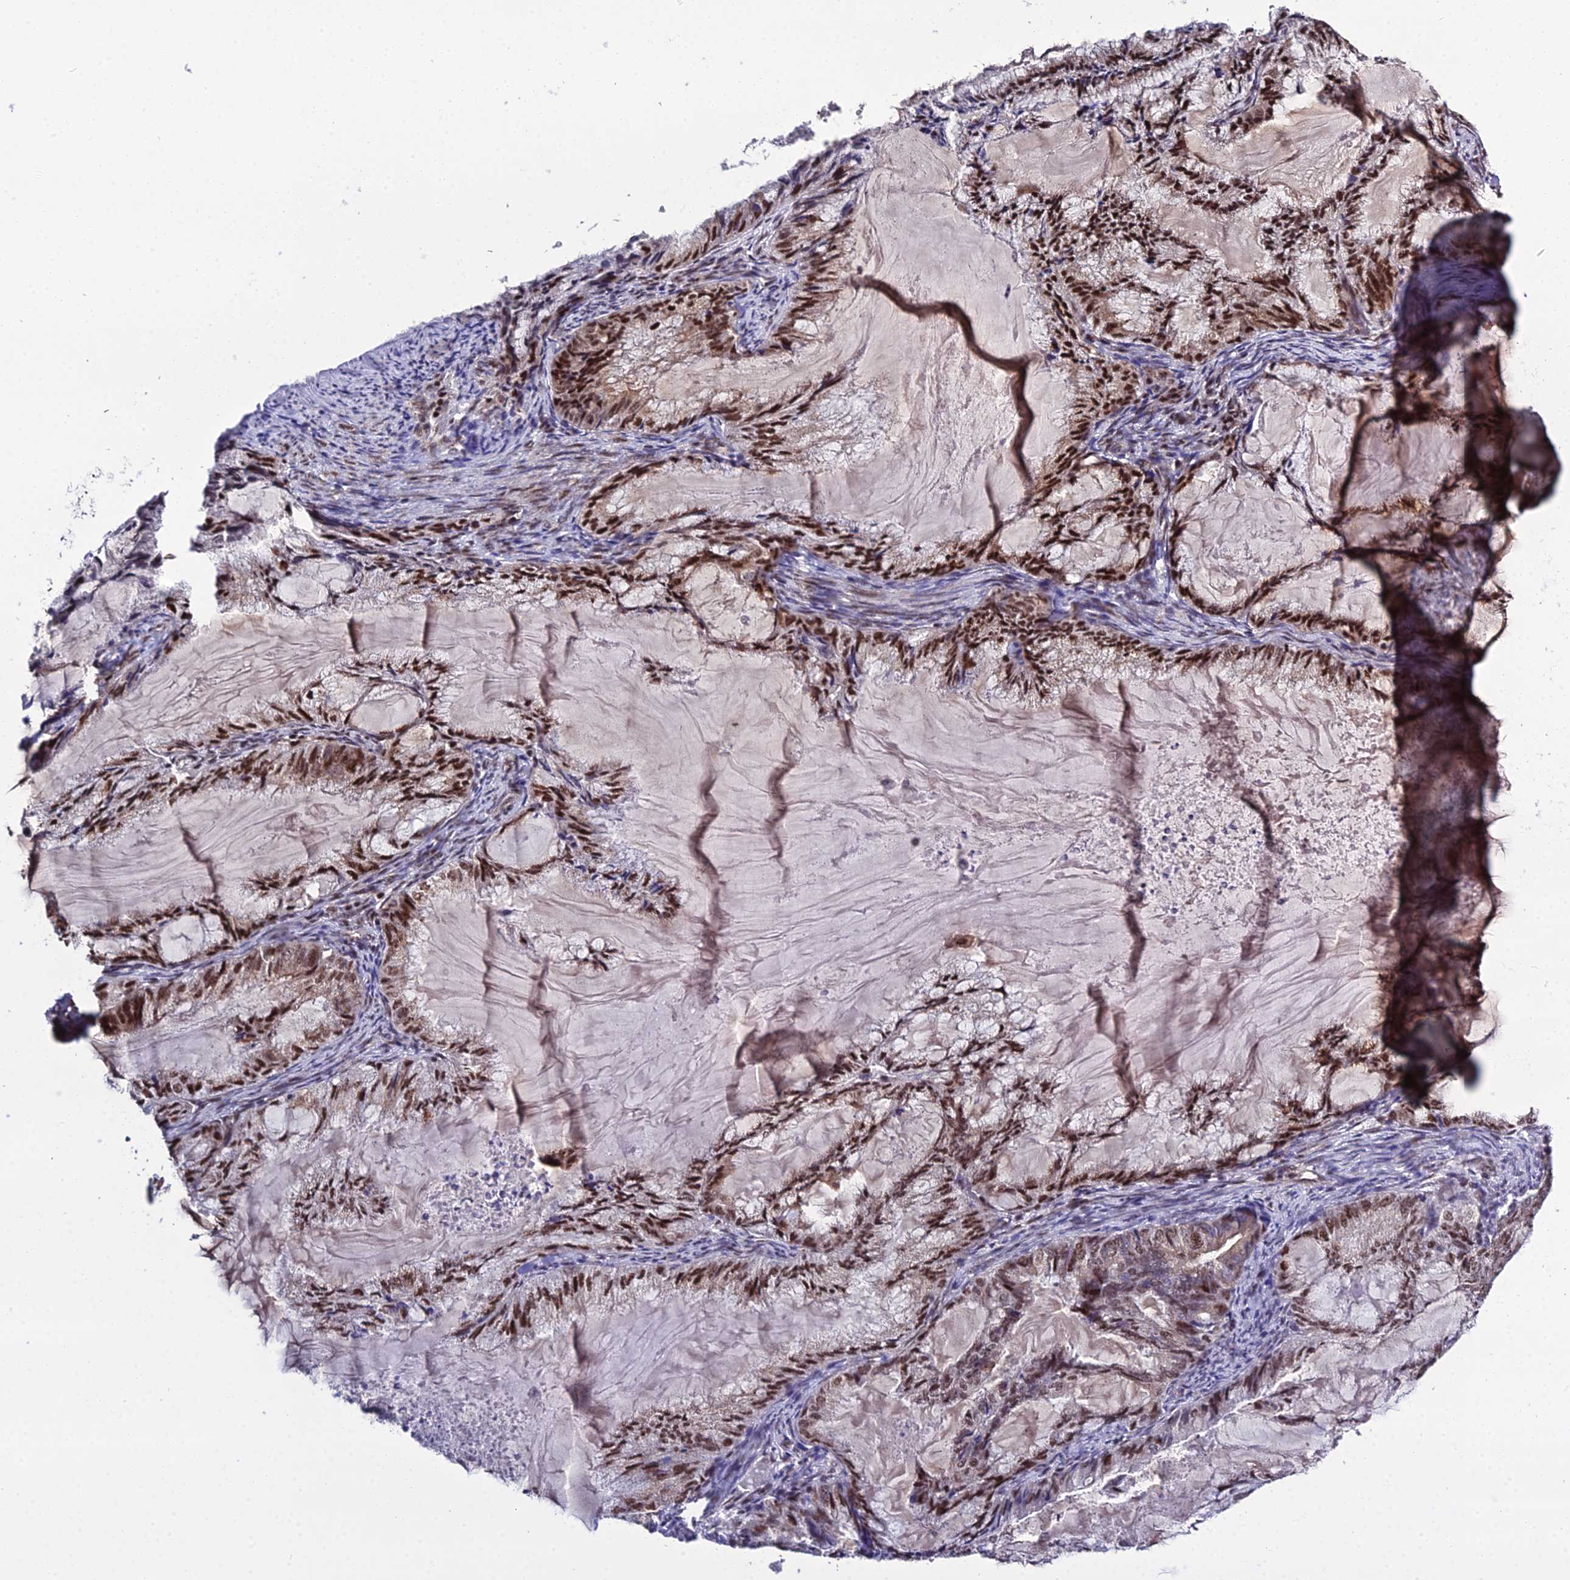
{"staining": {"intensity": "moderate", "quantity": ">75%", "location": "nuclear"}, "tissue": "endometrial cancer", "cell_type": "Tumor cells", "image_type": "cancer", "snomed": [{"axis": "morphology", "description": "Adenocarcinoma, NOS"}, {"axis": "topography", "description": "Endometrium"}], "caption": "Protein analysis of endometrial adenocarcinoma tissue demonstrates moderate nuclear expression in about >75% of tumor cells.", "gene": "ARL2", "patient": {"sex": "female", "age": 86}}